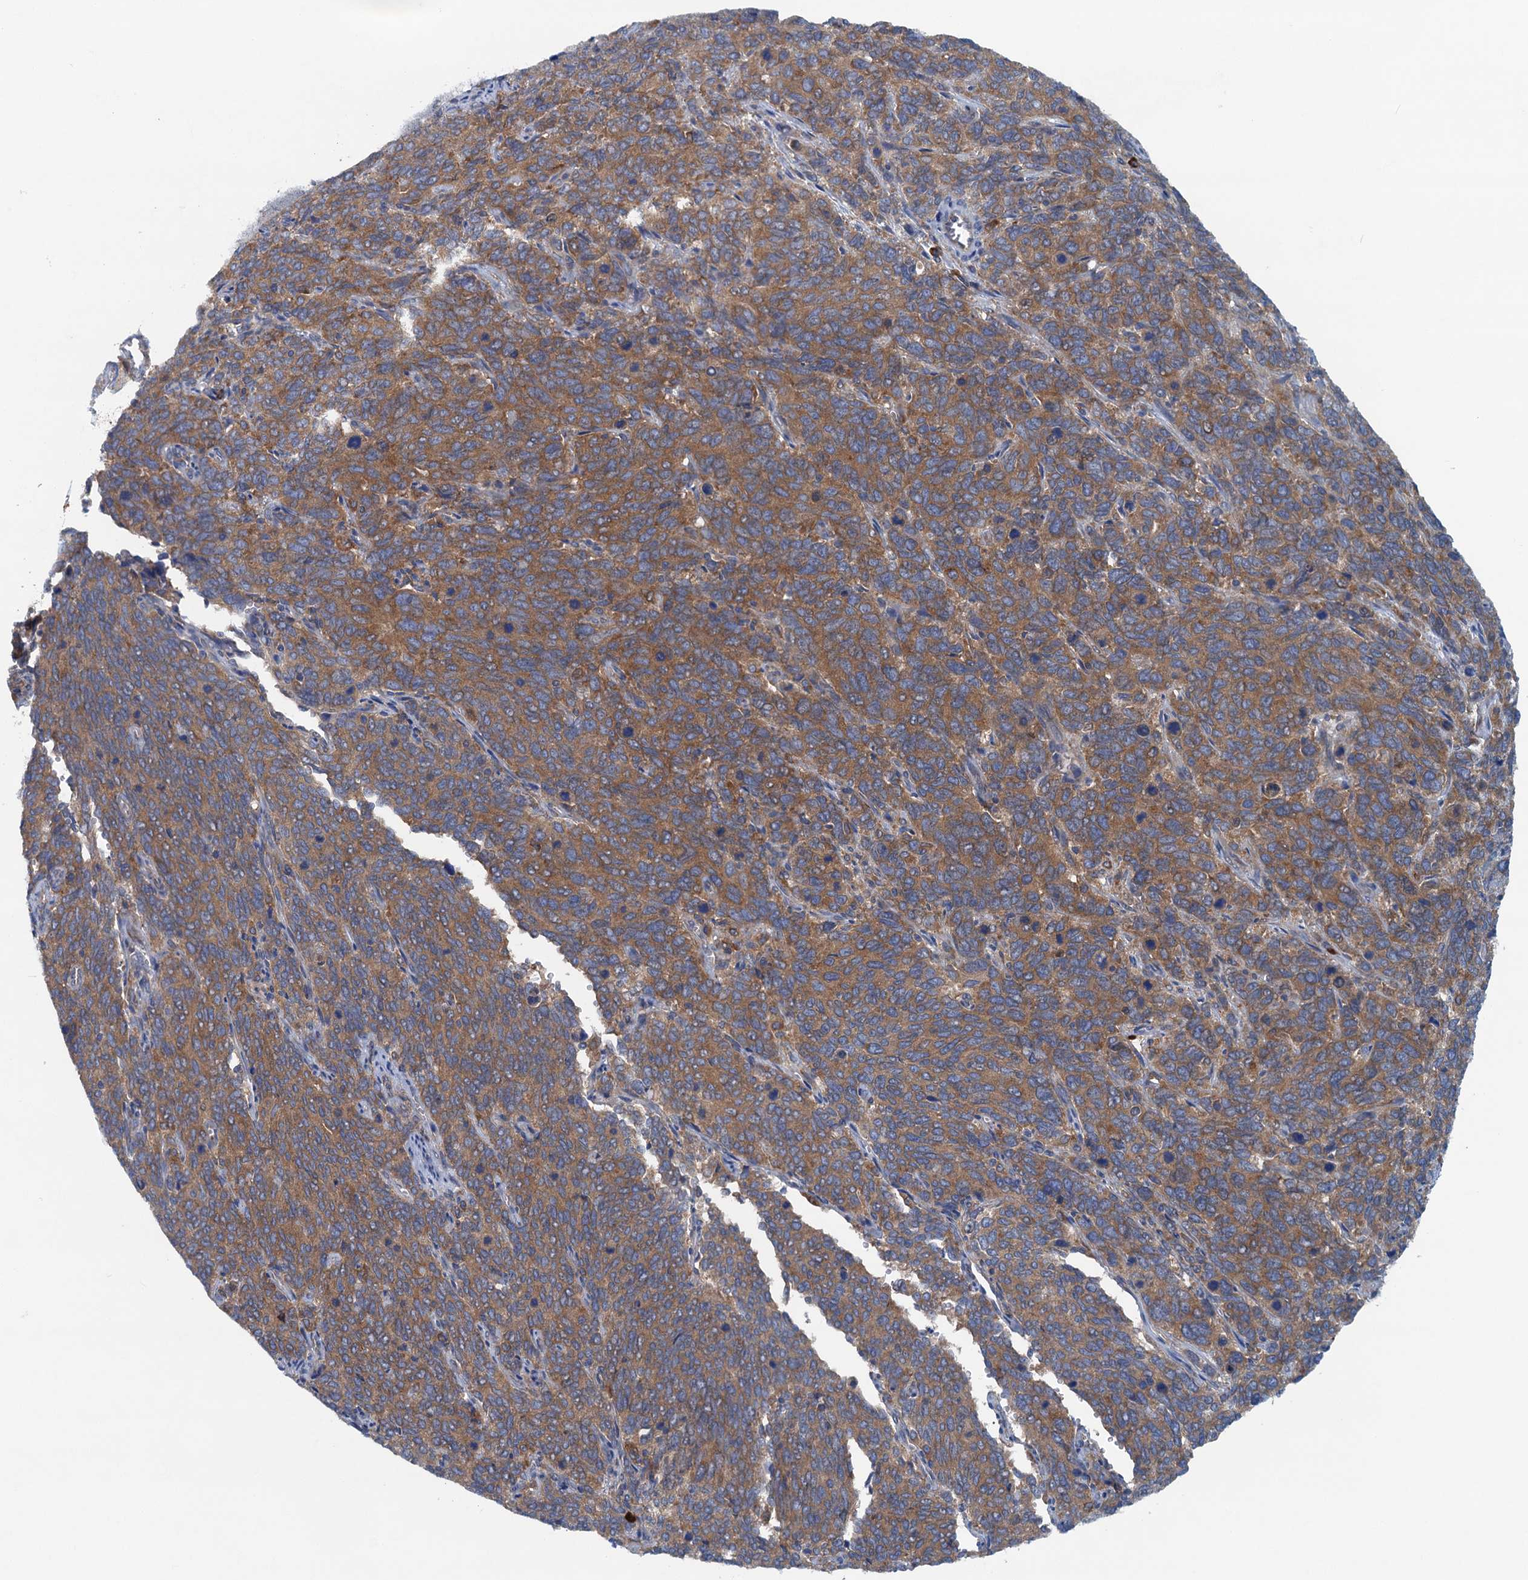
{"staining": {"intensity": "moderate", "quantity": ">75%", "location": "cytoplasmic/membranous"}, "tissue": "cervical cancer", "cell_type": "Tumor cells", "image_type": "cancer", "snomed": [{"axis": "morphology", "description": "Squamous cell carcinoma, NOS"}, {"axis": "topography", "description": "Cervix"}], "caption": "This micrograph demonstrates immunohistochemistry (IHC) staining of human cervical cancer (squamous cell carcinoma), with medium moderate cytoplasmic/membranous staining in about >75% of tumor cells.", "gene": "MYDGF", "patient": {"sex": "female", "age": 60}}